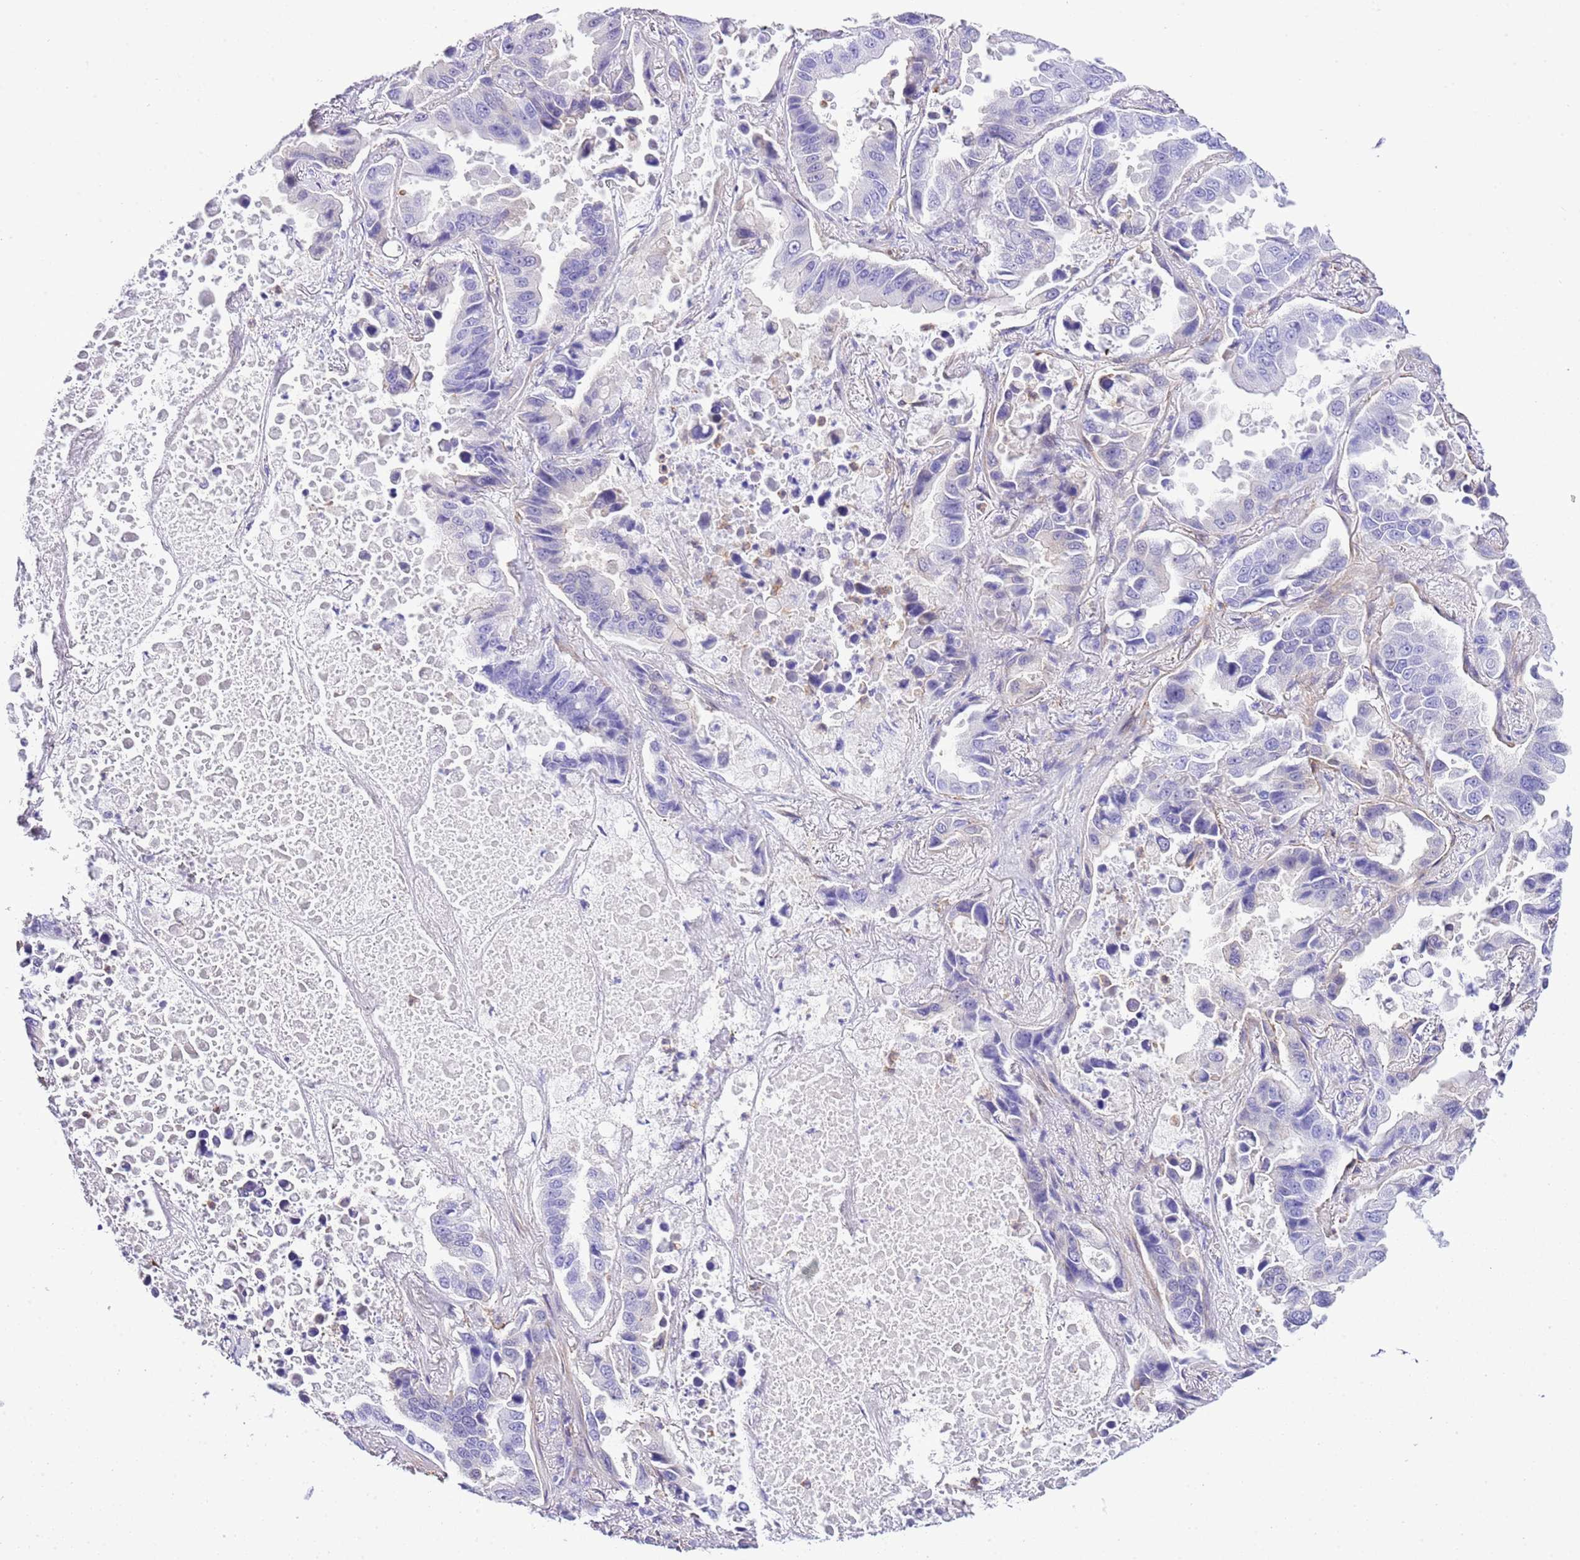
{"staining": {"intensity": "negative", "quantity": "none", "location": "none"}, "tissue": "lung cancer", "cell_type": "Tumor cells", "image_type": "cancer", "snomed": [{"axis": "morphology", "description": "Adenocarcinoma, NOS"}, {"axis": "topography", "description": "Lung"}], "caption": "This is an IHC histopathology image of adenocarcinoma (lung). There is no expression in tumor cells.", "gene": "CNN2", "patient": {"sex": "male", "age": 64}}